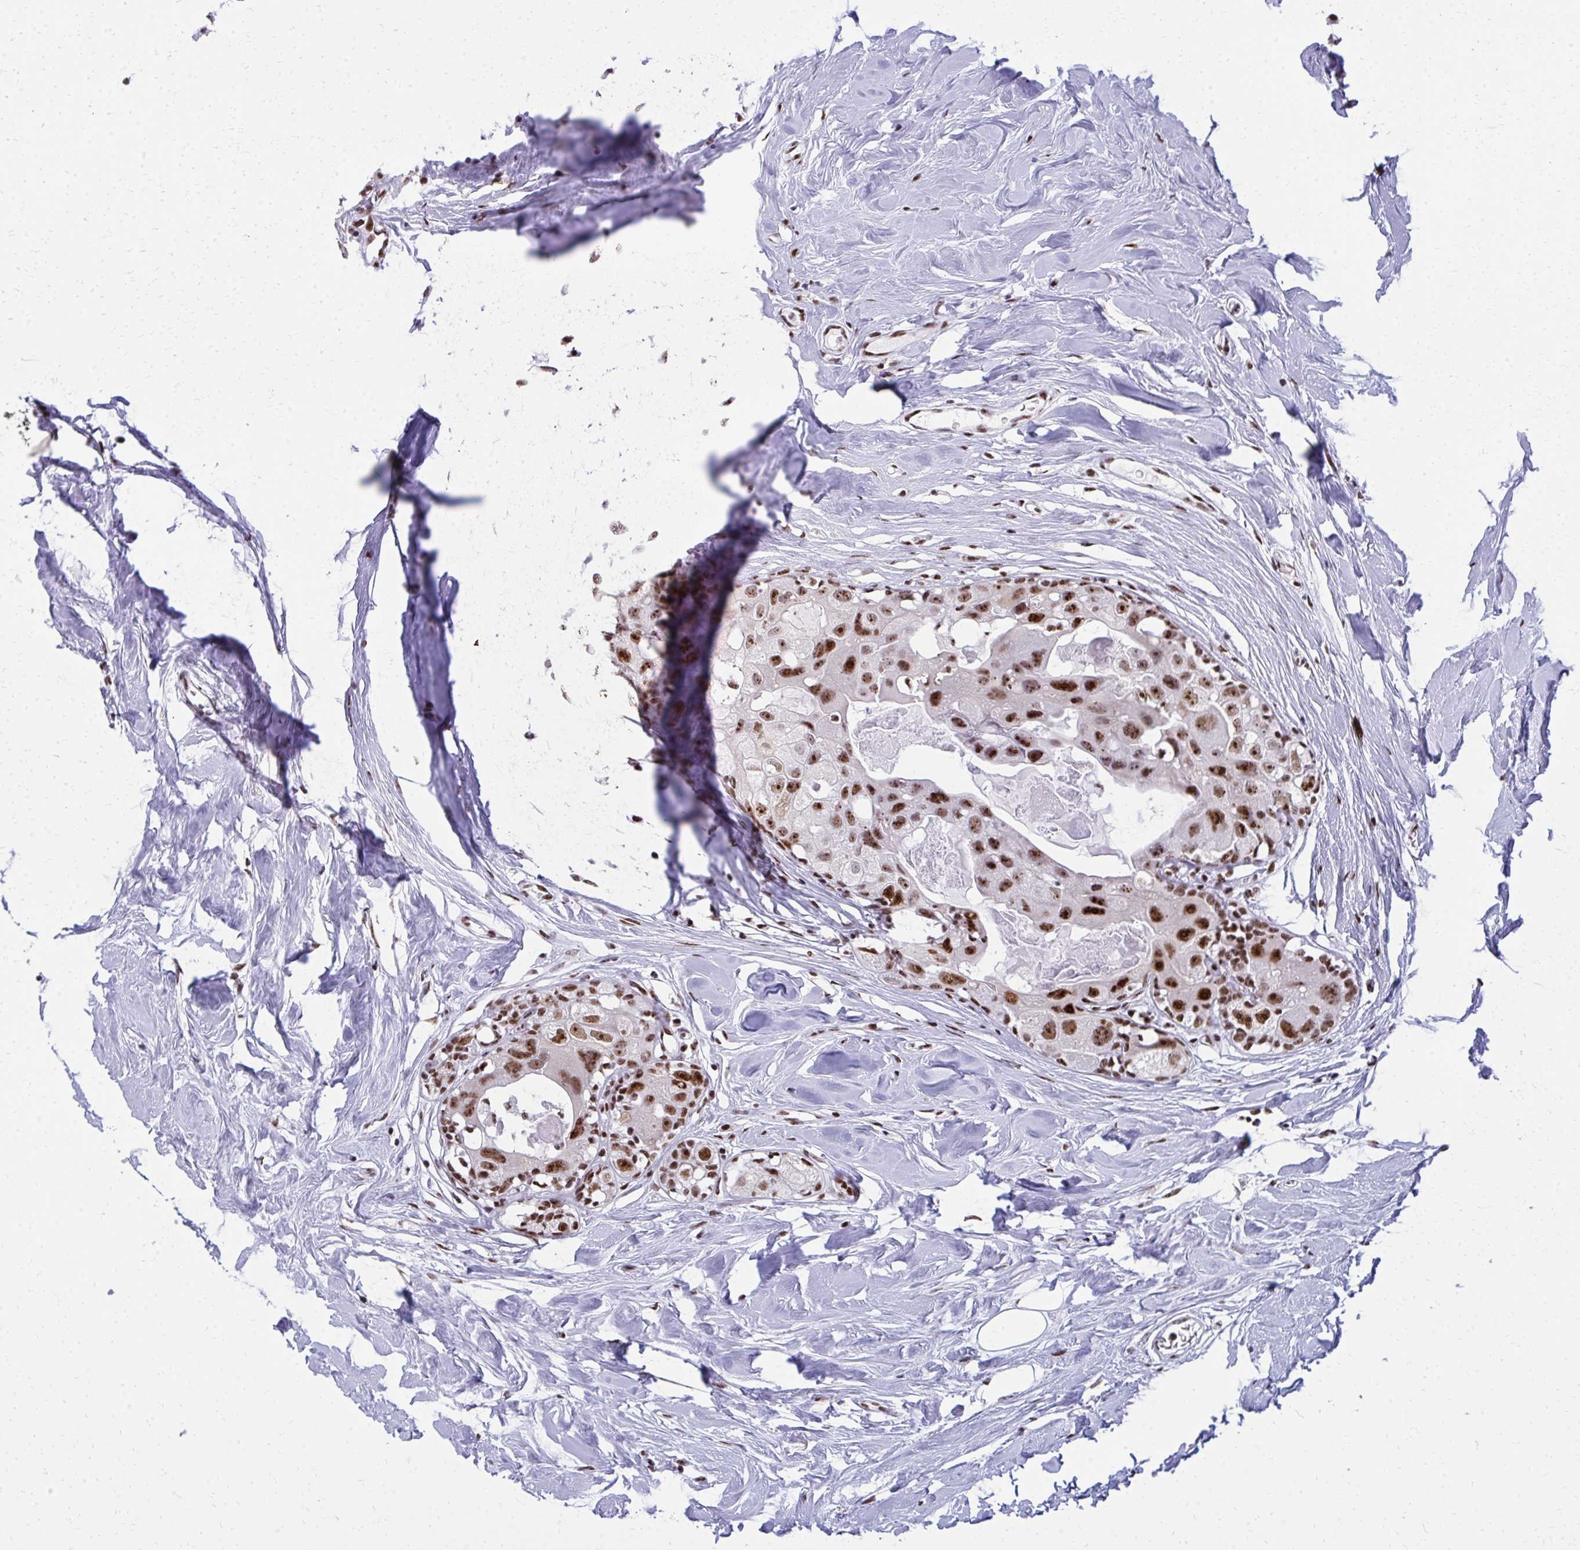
{"staining": {"intensity": "strong", "quantity": ">75%", "location": "nuclear"}, "tissue": "breast cancer", "cell_type": "Tumor cells", "image_type": "cancer", "snomed": [{"axis": "morphology", "description": "Duct carcinoma"}, {"axis": "topography", "description": "Breast"}], "caption": "Human breast cancer (invasive ductal carcinoma) stained with a protein marker exhibits strong staining in tumor cells.", "gene": "PELP1", "patient": {"sex": "female", "age": 43}}